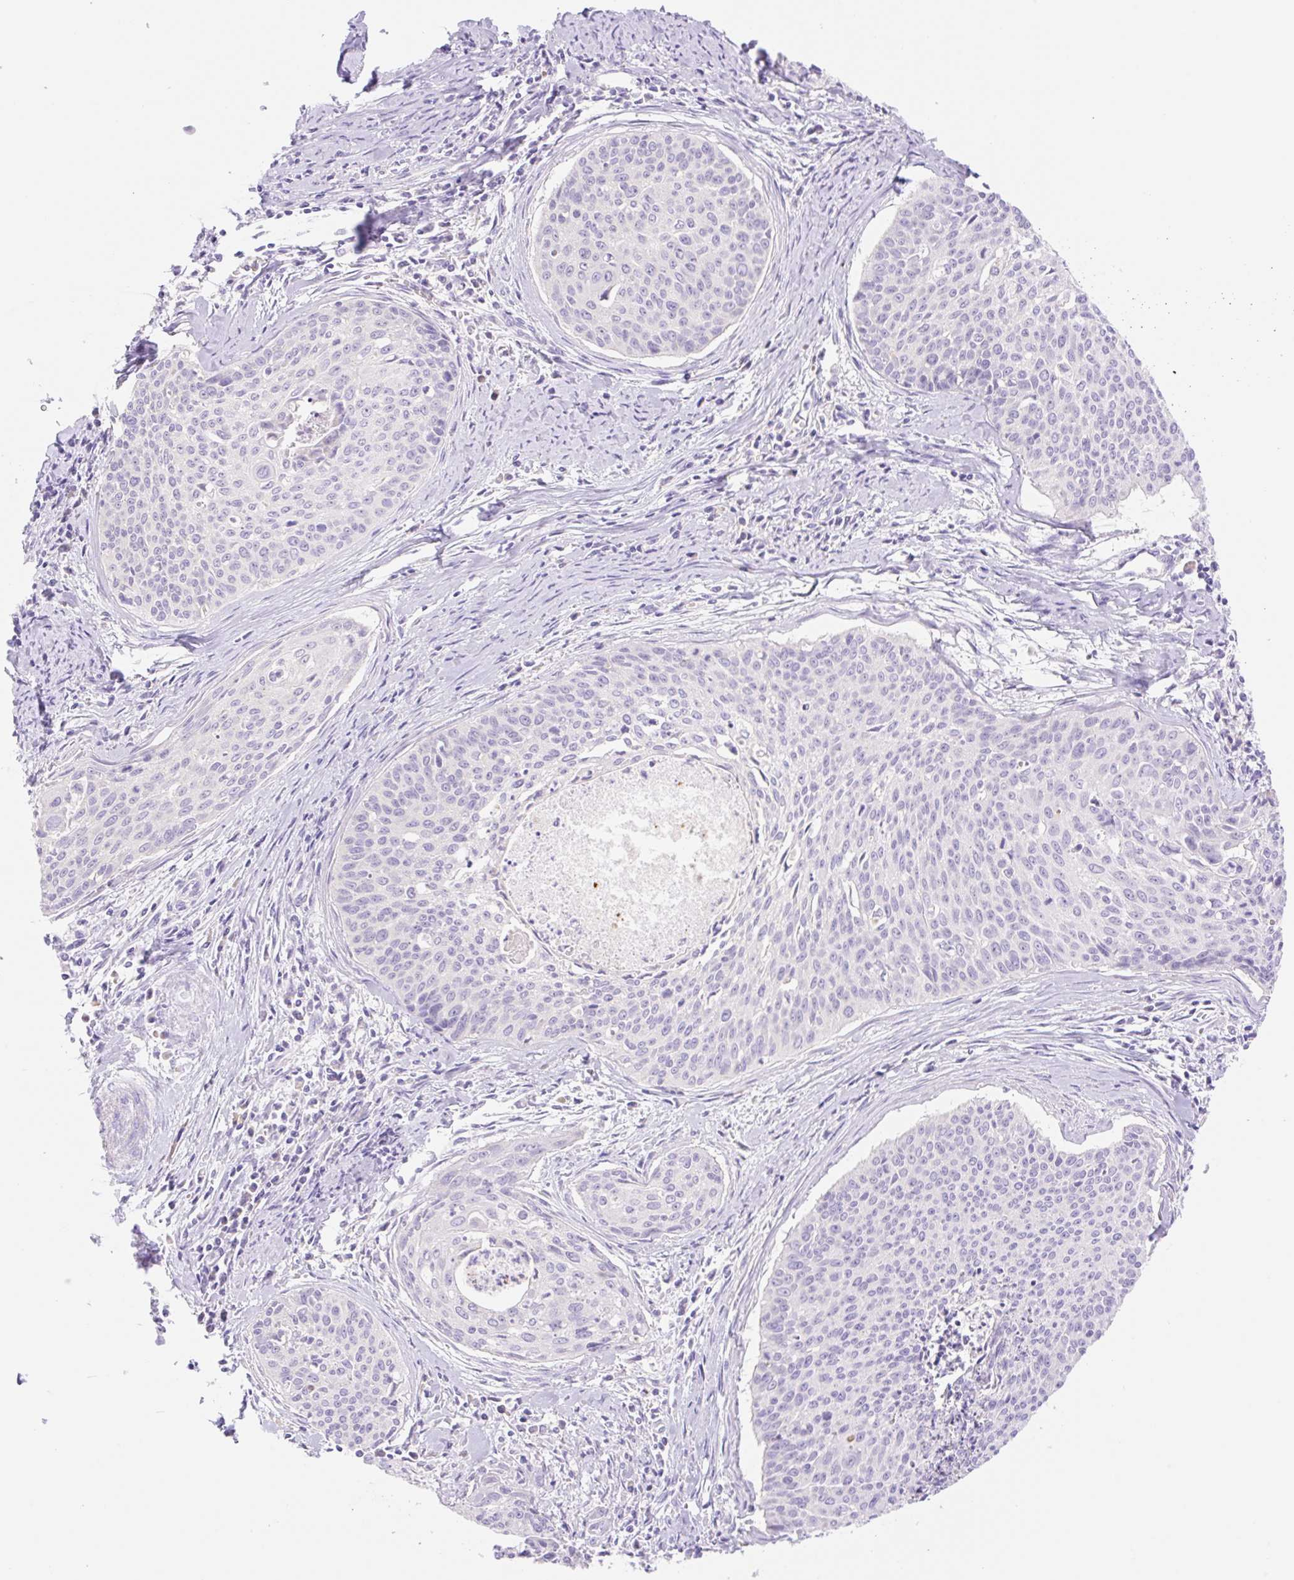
{"staining": {"intensity": "negative", "quantity": "none", "location": "none"}, "tissue": "cervical cancer", "cell_type": "Tumor cells", "image_type": "cancer", "snomed": [{"axis": "morphology", "description": "Squamous cell carcinoma, NOS"}, {"axis": "topography", "description": "Cervix"}], "caption": "This is an IHC histopathology image of squamous cell carcinoma (cervical). There is no staining in tumor cells.", "gene": "DENND5A", "patient": {"sex": "female", "age": 55}}